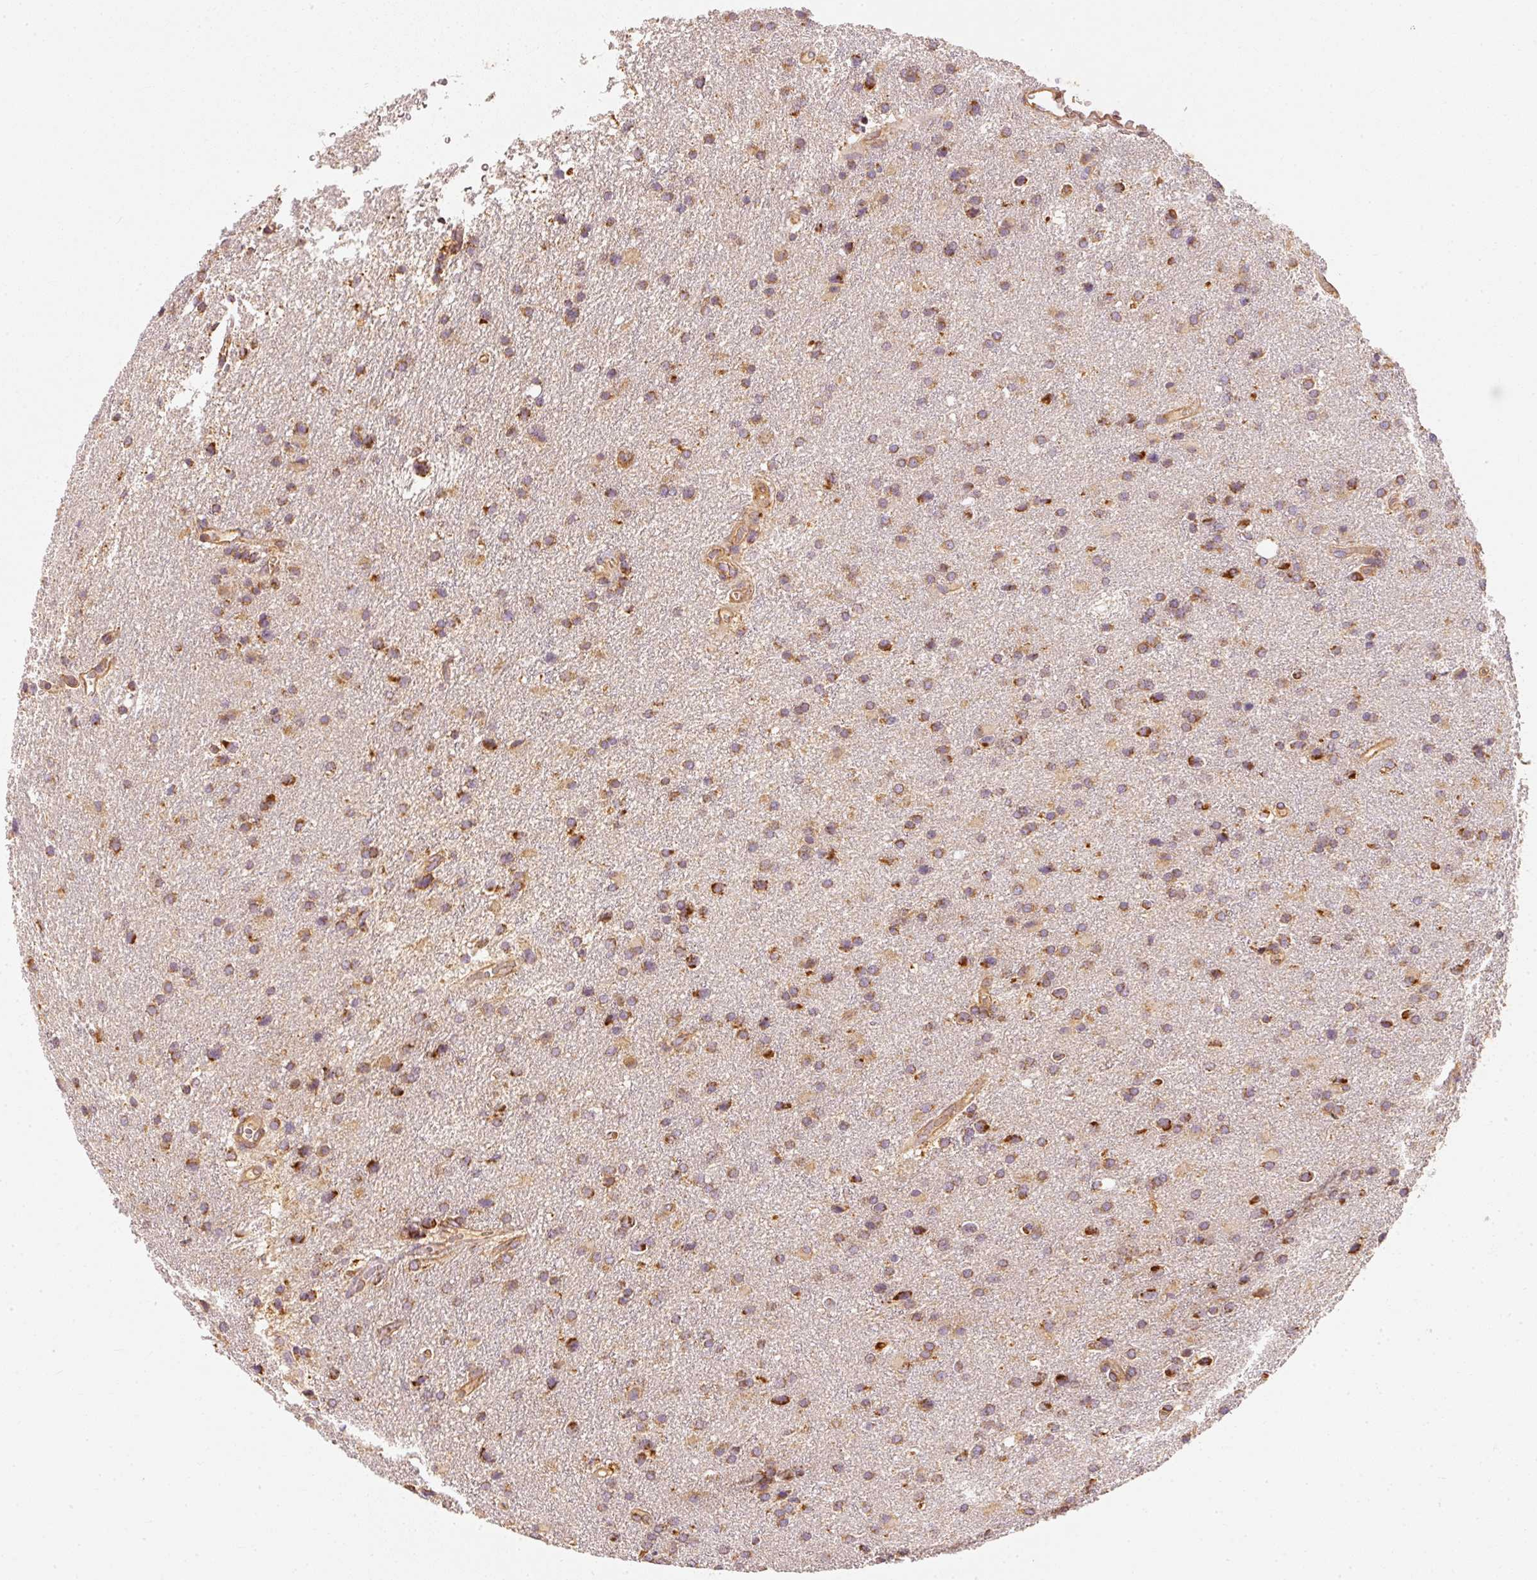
{"staining": {"intensity": "moderate", "quantity": ">75%", "location": "cytoplasmic/membranous"}, "tissue": "glioma", "cell_type": "Tumor cells", "image_type": "cancer", "snomed": [{"axis": "morphology", "description": "Glioma, malignant, Low grade"}, {"axis": "topography", "description": "Brain"}], "caption": "Glioma stained with IHC reveals moderate cytoplasmic/membranous staining in approximately >75% of tumor cells.", "gene": "TOMM40", "patient": {"sex": "female", "age": 32}}